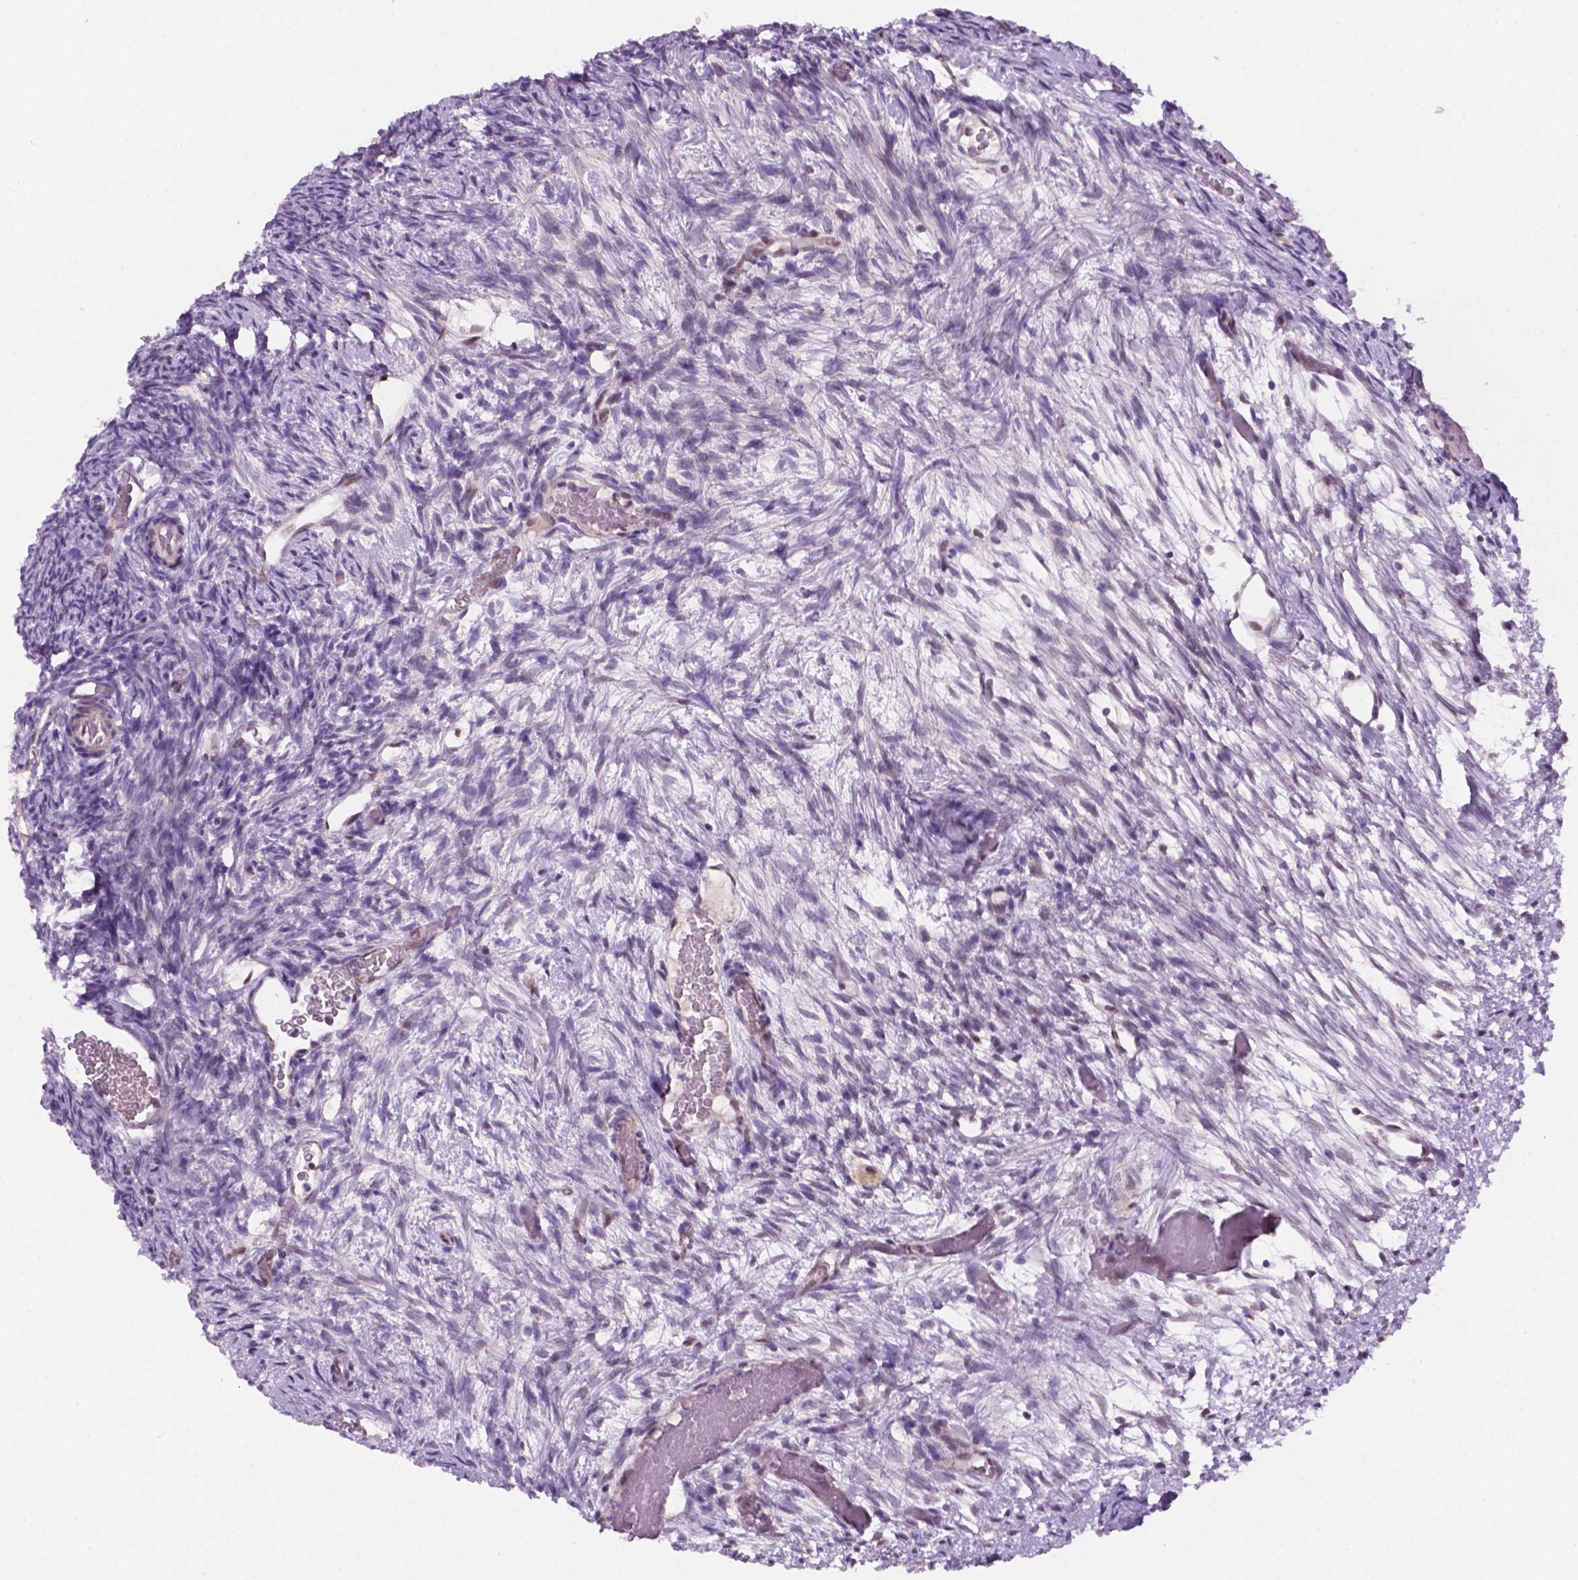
{"staining": {"intensity": "negative", "quantity": "none", "location": "none"}, "tissue": "ovary", "cell_type": "Ovarian stroma cells", "image_type": "normal", "snomed": [{"axis": "morphology", "description": "Normal tissue, NOS"}, {"axis": "topography", "description": "Ovary"}], "caption": "An immunohistochemistry image of normal ovary is shown. There is no staining in ovarian stroma cells of ovary.", "gene": "C18orf21", "patient": {"sex": "female", "age": 39}}